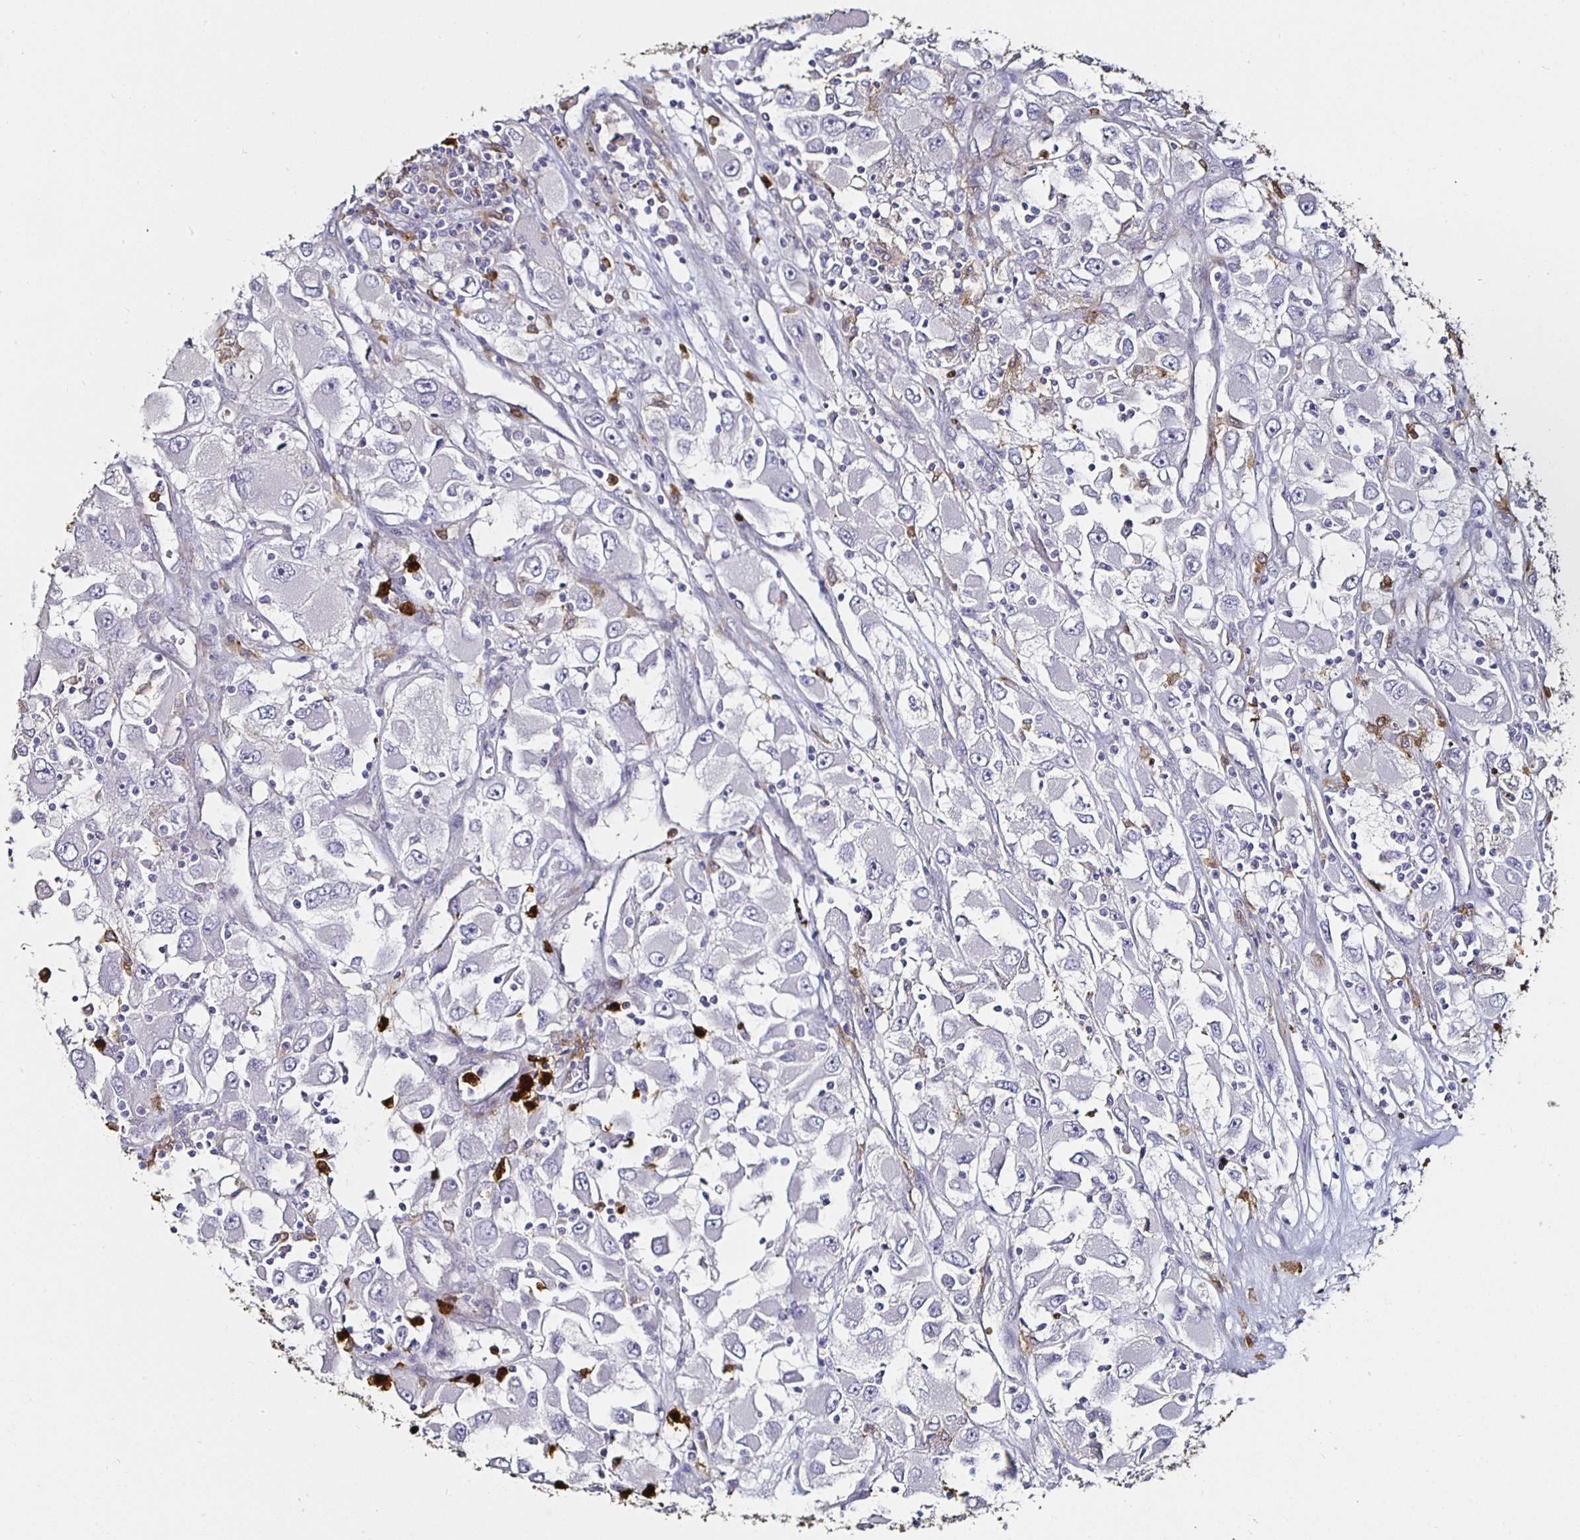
{"staining": {"intensity": "negative", "quantity": "none", "location": "none"}, "tissue": "renal cancer", "cell_type": "Tumor cells", "image_type": "cancer", "snomed": [{"axis": "morphology", "description": "Adenocarcinoma, NOS"}, {"axis": "topography", "description": "Kidney"}], "caption": "The immunohistochemistry image has no significant positivity in tumor cells of renal adenocarcinoma tissue.", "gene": "TLR4", "patient": {"sex": "female", "age": 52}}